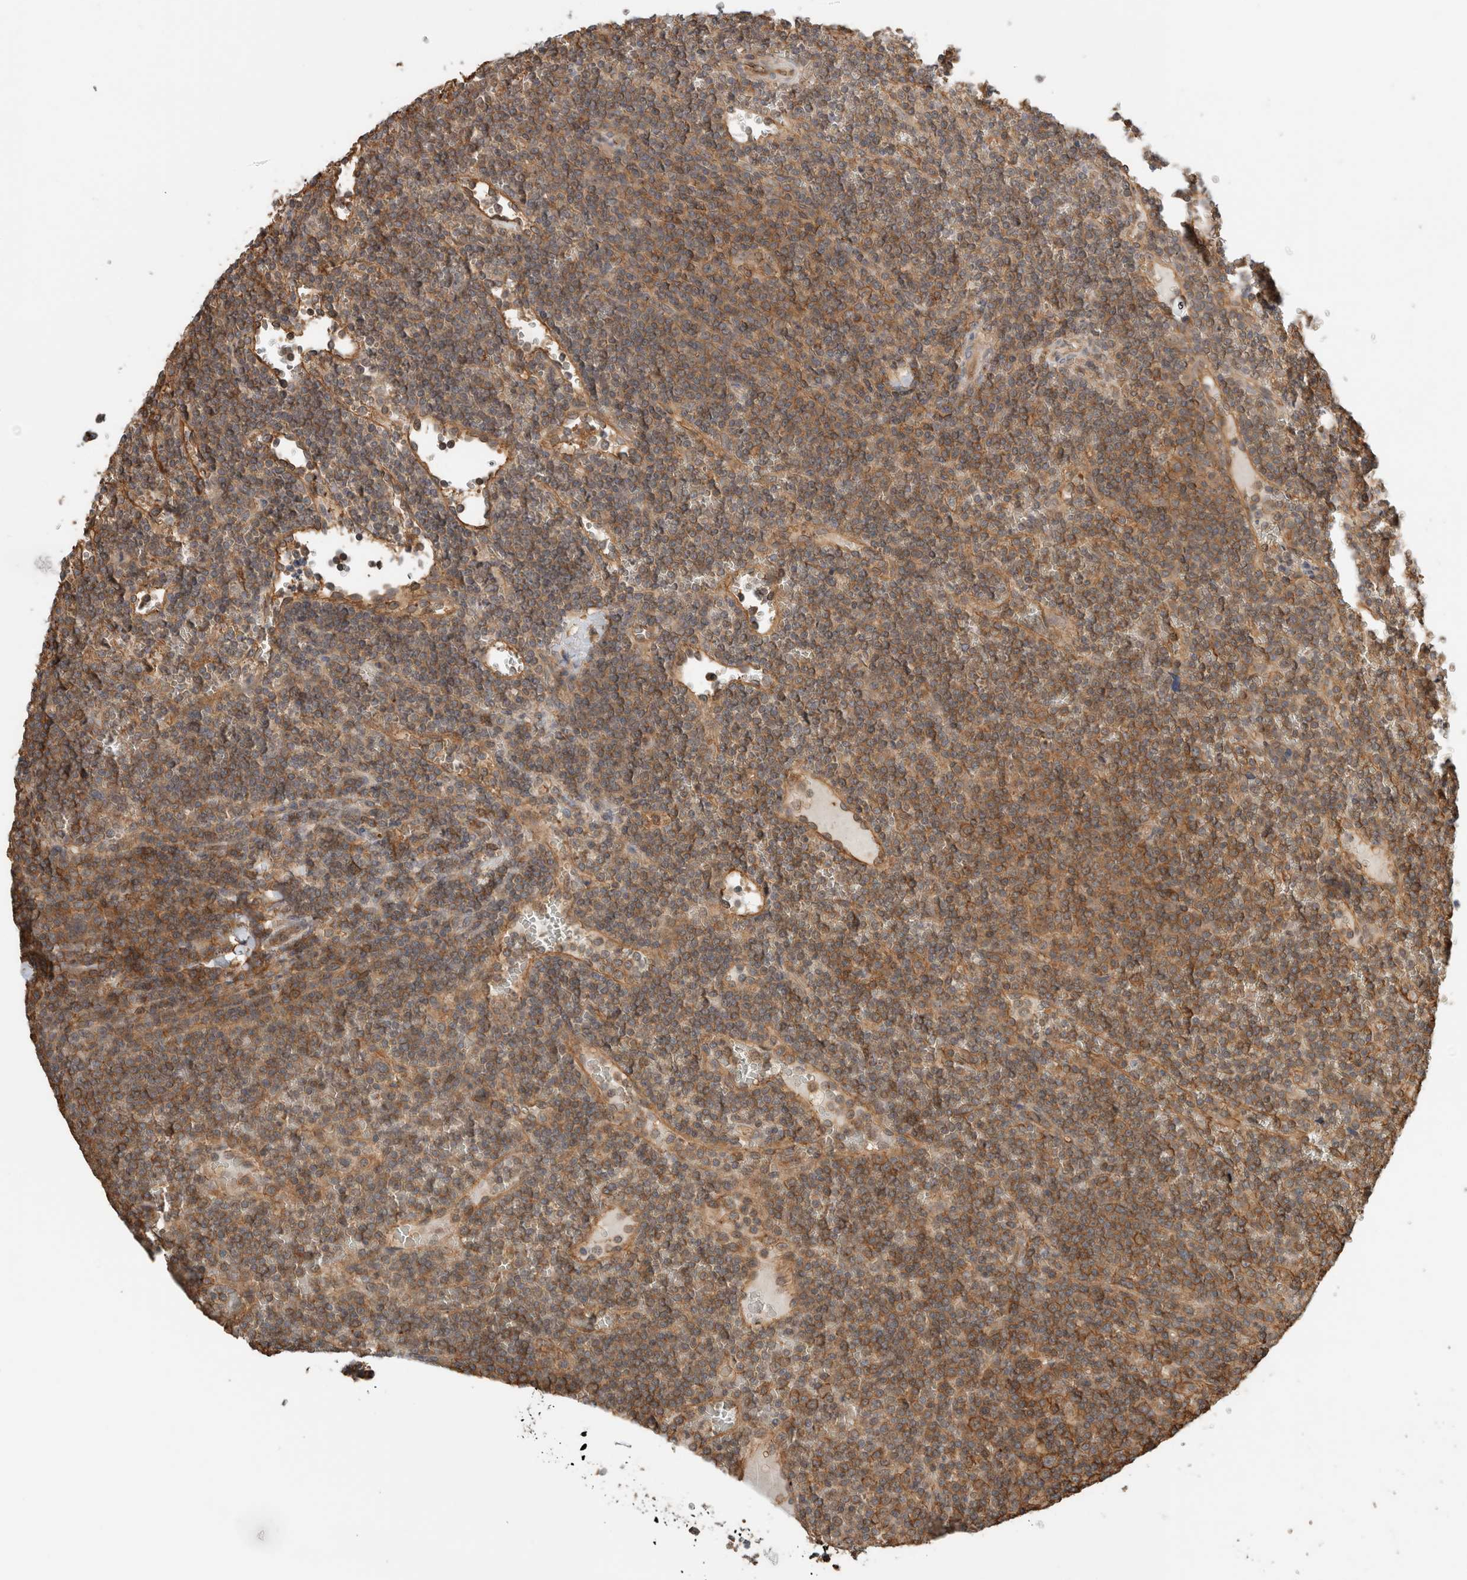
{"staining": {"intensity": "moderate", "quantity": ">75%", "location": "cytoplasmic/membranous"}, "tissue": "lymphoma", "cell_type": "Tumor cells", "image_type": "cancer", "snomed": [{"axis": "morphology", "description": "Malignant lymphoma, non-Hodgkin's type, Low grade"}, {"axis": "topography", "description": "Spleen"}], "caption": "A brown stain labels moderate cytoplasmic/membranous positivity of a protein in human malignant lymphoma, non-Hodgkin's type (low-grade) tumor cells.", "gene": "PFDN4", "patient": {"sex": "female", "age": 19}}